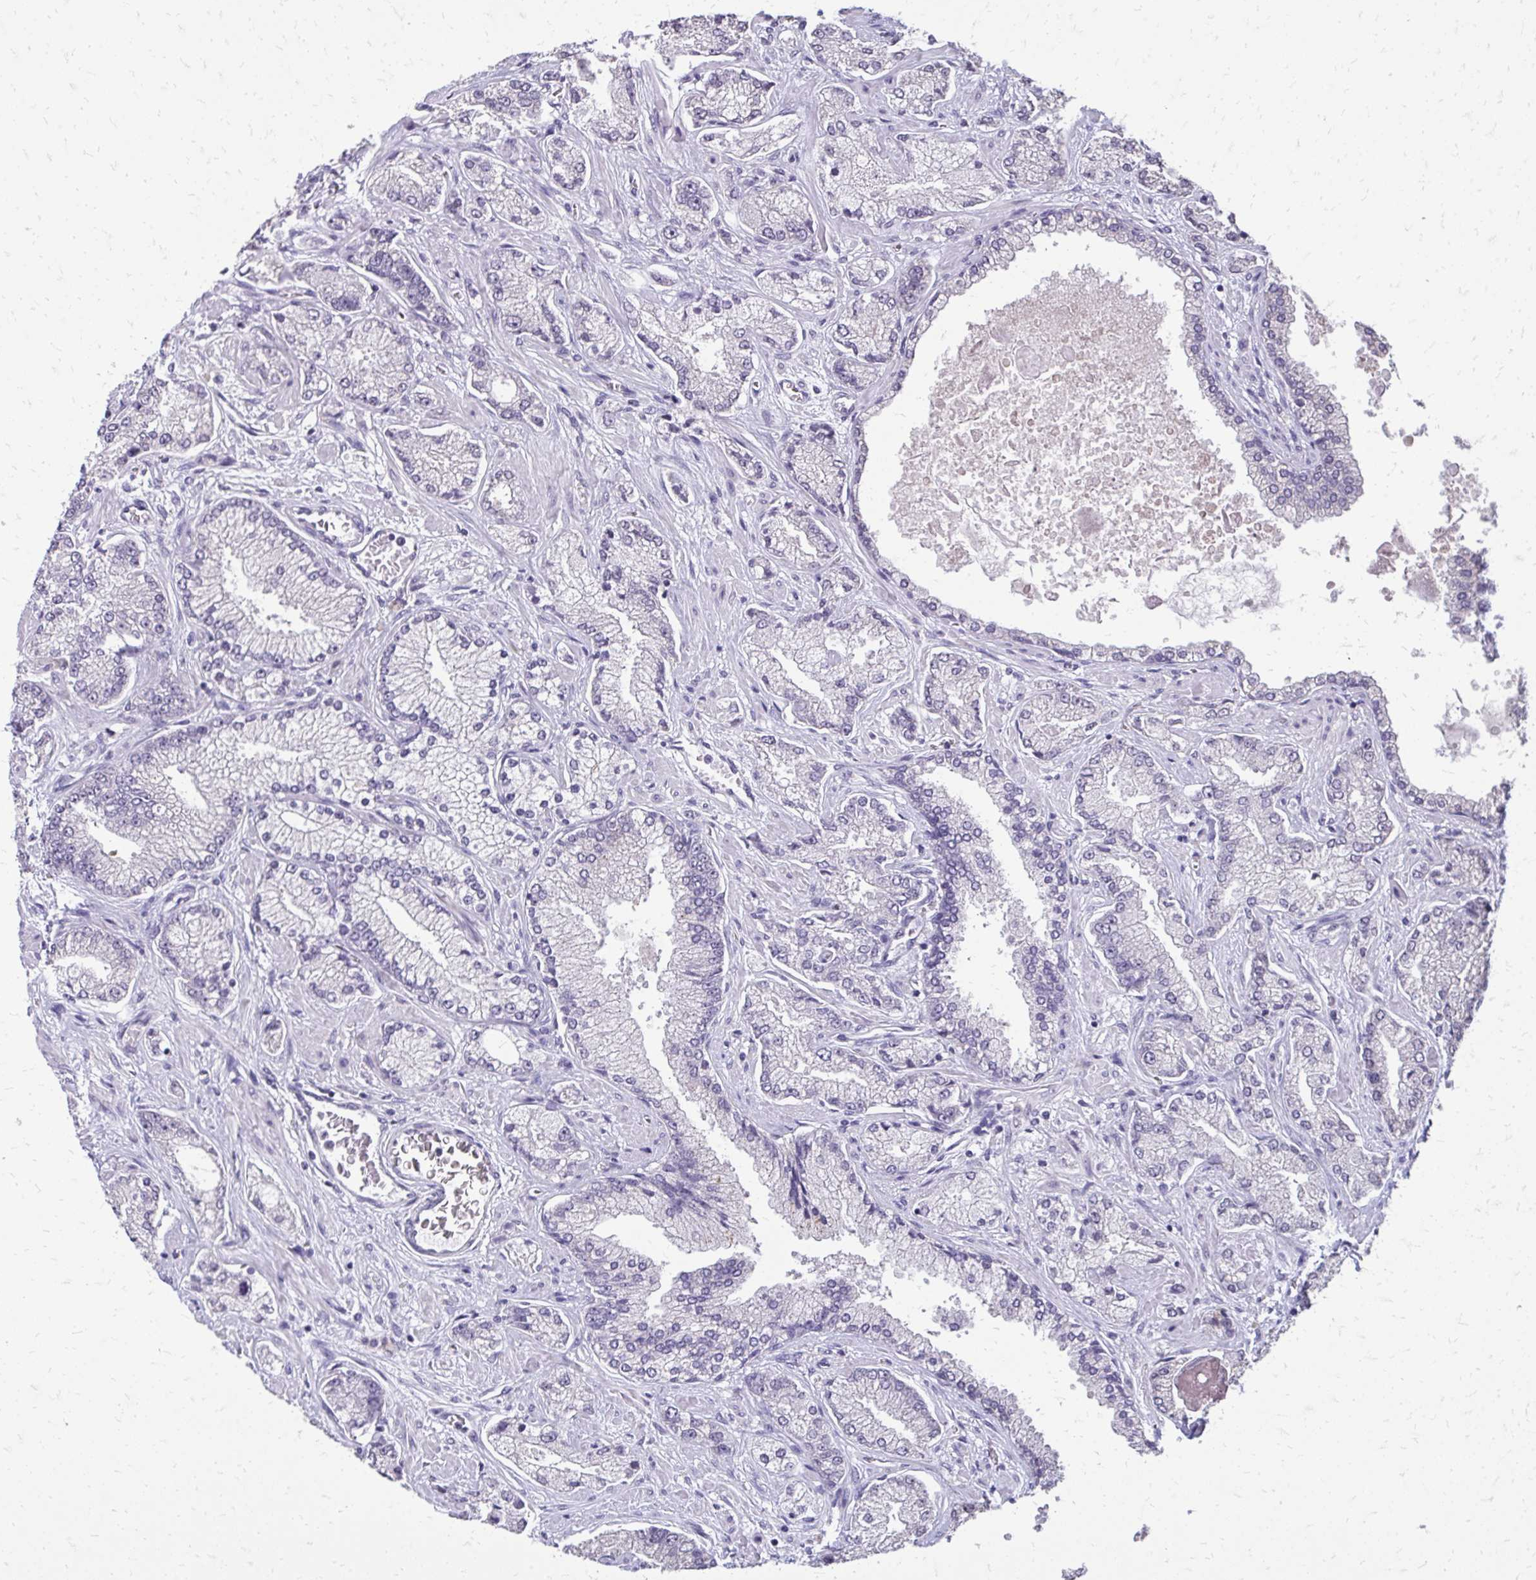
{"staining": {"intensity": "negative", "quantity": "none", "location": "none"}, "tissue": "prostate cancer", "cell_type": "Tumor cells", "image_type": "cancer", "snomed": [{"axis": "morphology", "description": "Normal tissue, NOS"}, {"axis": "morphology", "description": "Adenocarcinoma, High grade"}, {"axis": "topography", "description": "Prostate"}, {"axis": "topography", "description": "Peripheral nerve tissue"}], "caption": "A photomicrograph of prostate cancer stained for a protein shows no brown staining in tumor cells.", "gene": "AKAP5", "patient": {"sex": "male", "age": 68}}